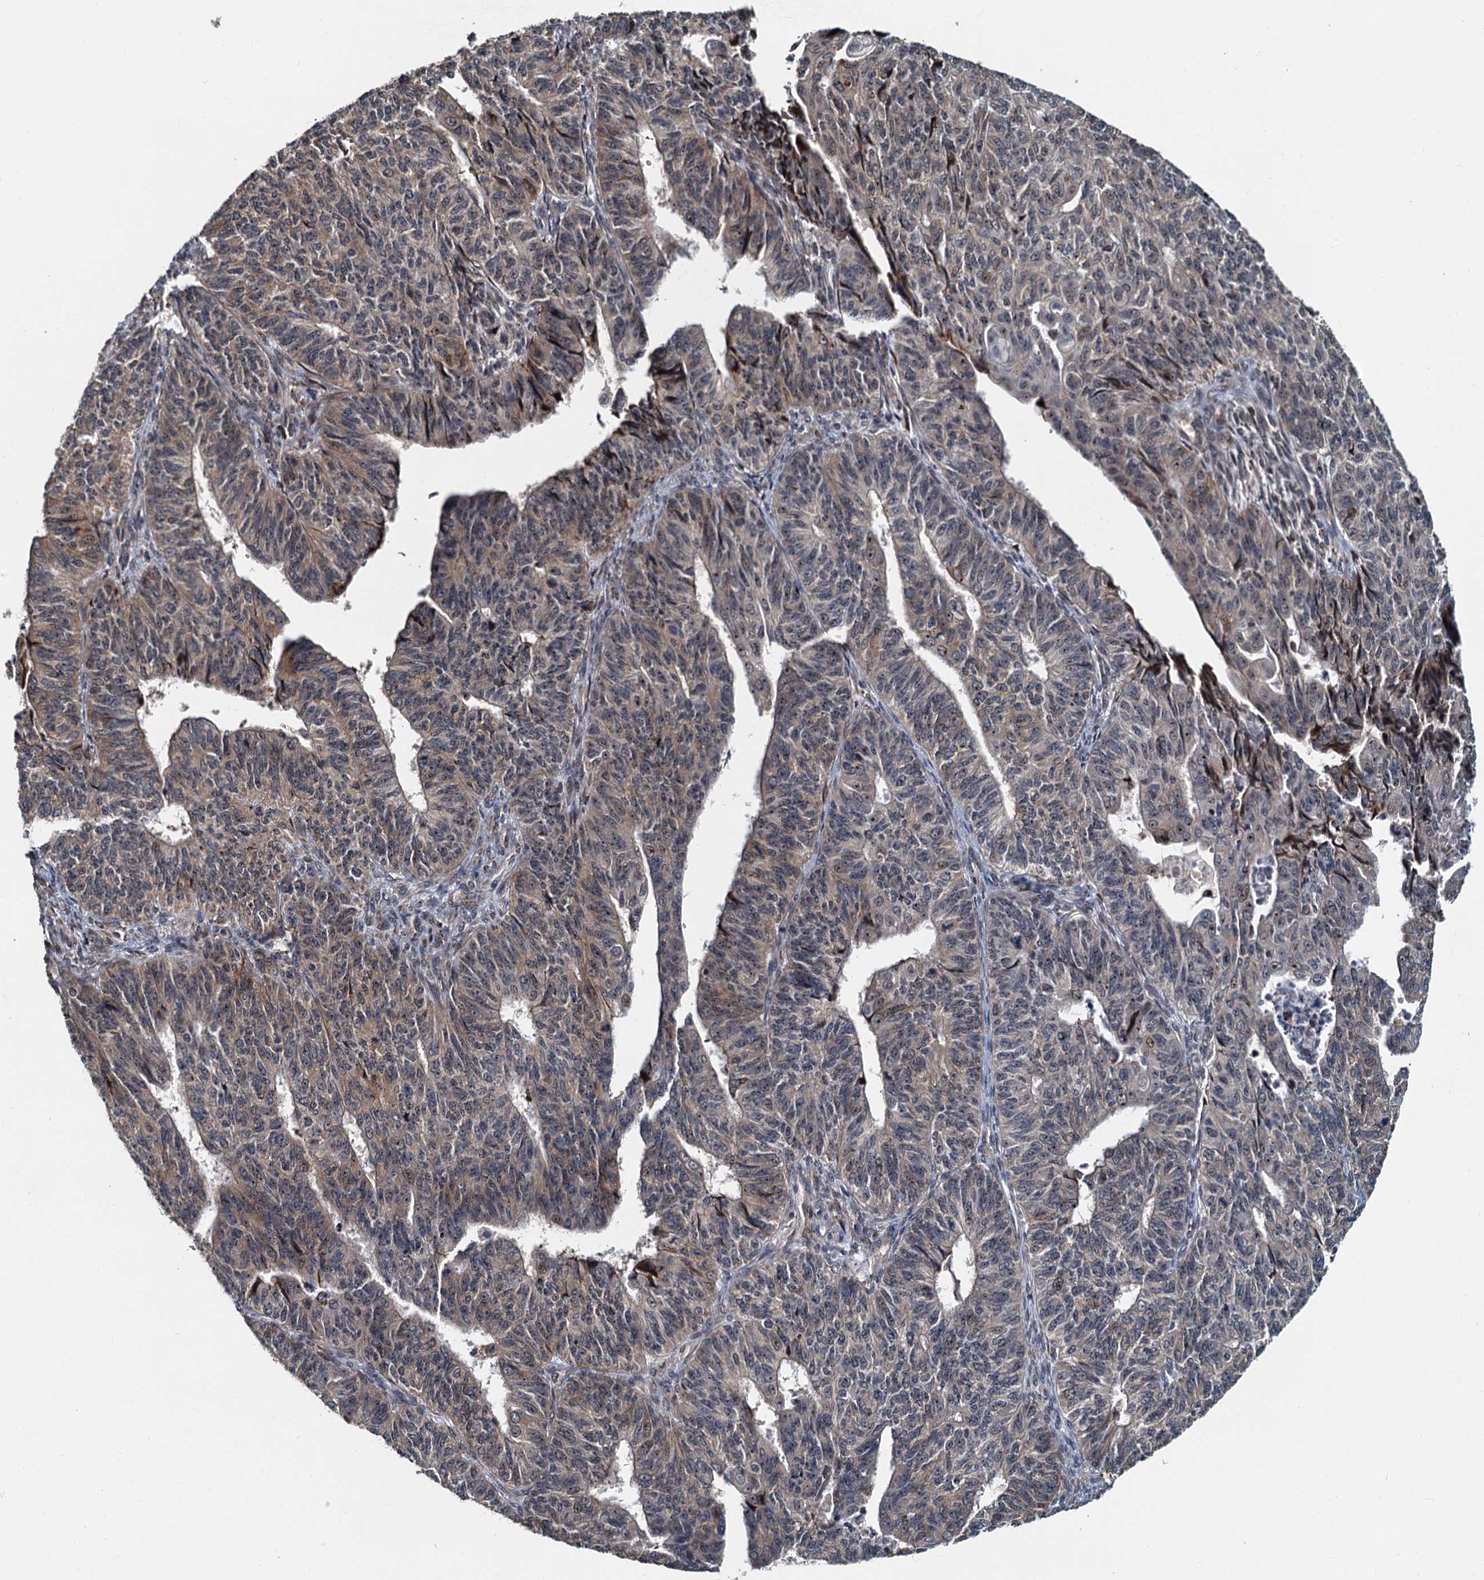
{"staining": {"intensity": "weak", "quantity": "<25%", "location": "cytoplasmic/membranous"}, "tissue": "endometrial cancer", "cell_type": "Tumor cells", "image_type": "cancer", "snomed": [{"axis": "morphology", "description": "Adenocarcinoma, NOS"}, {"axis": "topography", "description": "Endometrium"}], "caption": "High power microscopy image of an IHC histopathology image of endometrial cancer, revealing no significant staining in tumor cells.", "gene": "DNAJC21", "patient": {"sex": "female", "age": 32}}